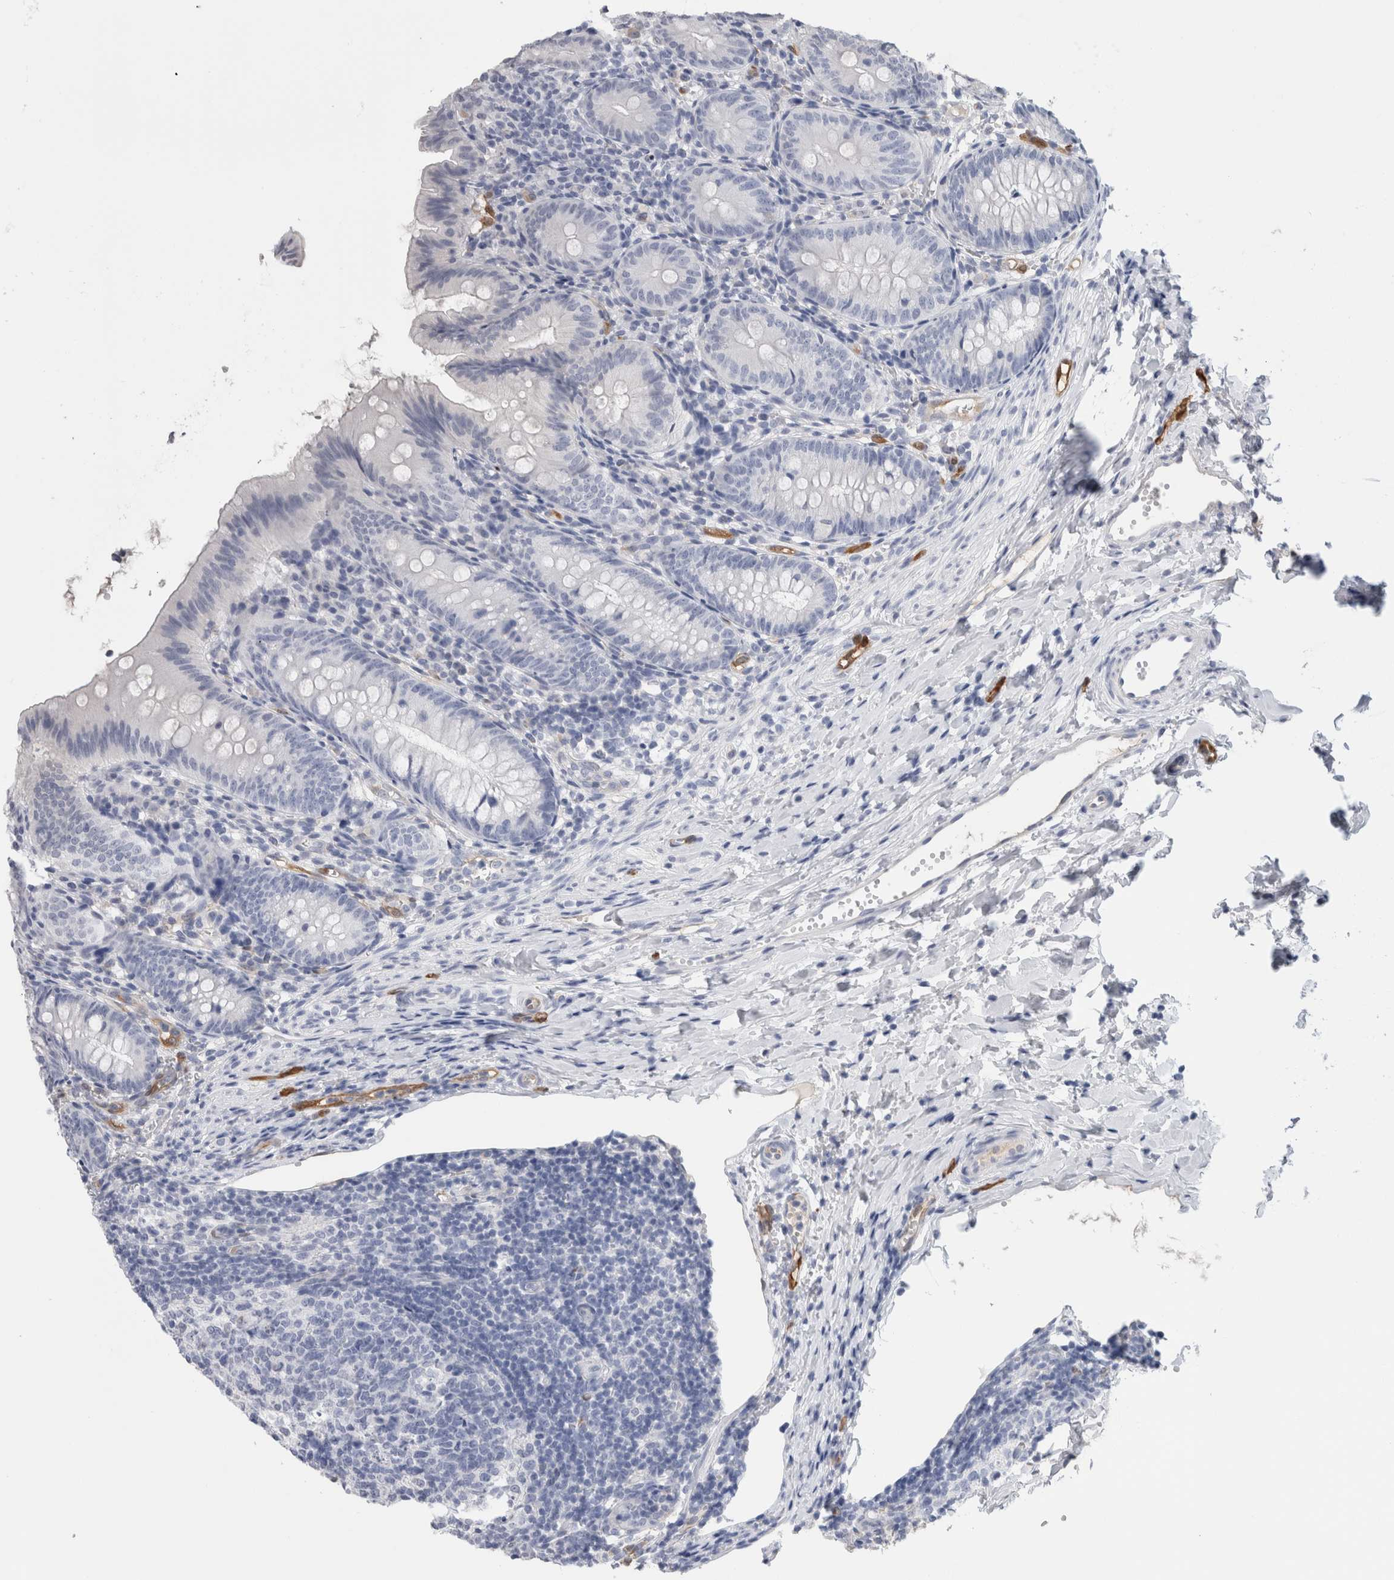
{"staining": {"intensity": "negative", "quantity": "none", "location": "none"}, "tissue": "appendix", "cell_type": "Glandular cells", "image_type": "normal", "snomed": [{"axis": "morphology", "description": "Normal tissue, NOS"}, {"axis": "topography", "description": "Appendix"}], "caption": "Immunohistochemistry (IHC) photomicrograph of benign human appendix stained for a protein (brown), which exhibits no staining in glandular cells.", "gene": "FABP4", "patient": {"sex": "male", "age": 1}}